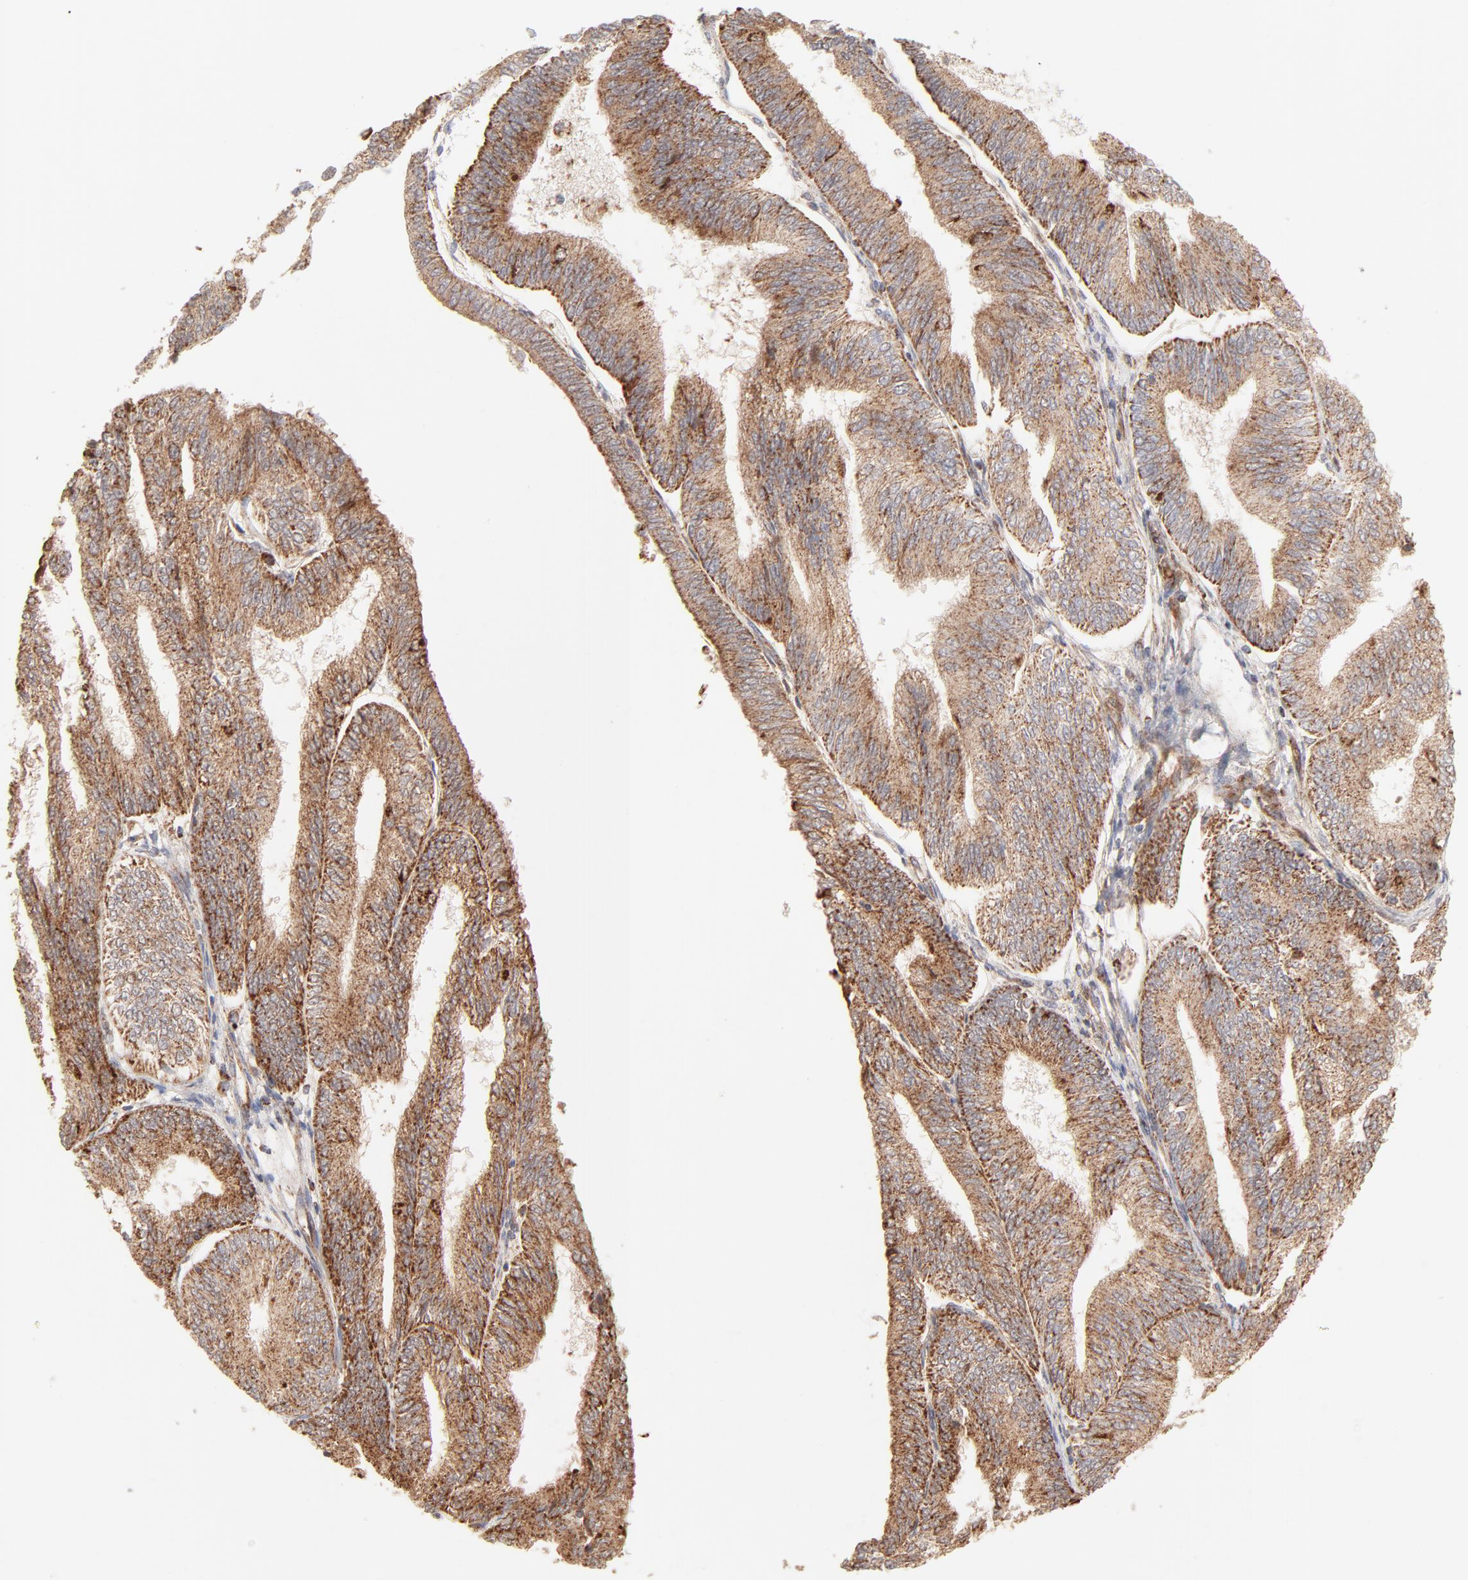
{"staining": {"intensity": "strong", "quantity": ">75%", "location": "cytoplasmic/membranous"}, "tissue": "endometrial cancer", "cell_type": "Tumor cells", "image_type": "cancer", "snomed": [{"axis": "morphology", "description": "Adenocarcinoma, NOS"}, {"axis": "topography", "description": "Endometrium"}], "caption": "Endometrial cancer (adenocarcinoma) stained with a protein marker reveals strong staining in tumor cells.", "gene": "CSPG4", "patient": {"sex": "female", "age": 55}}